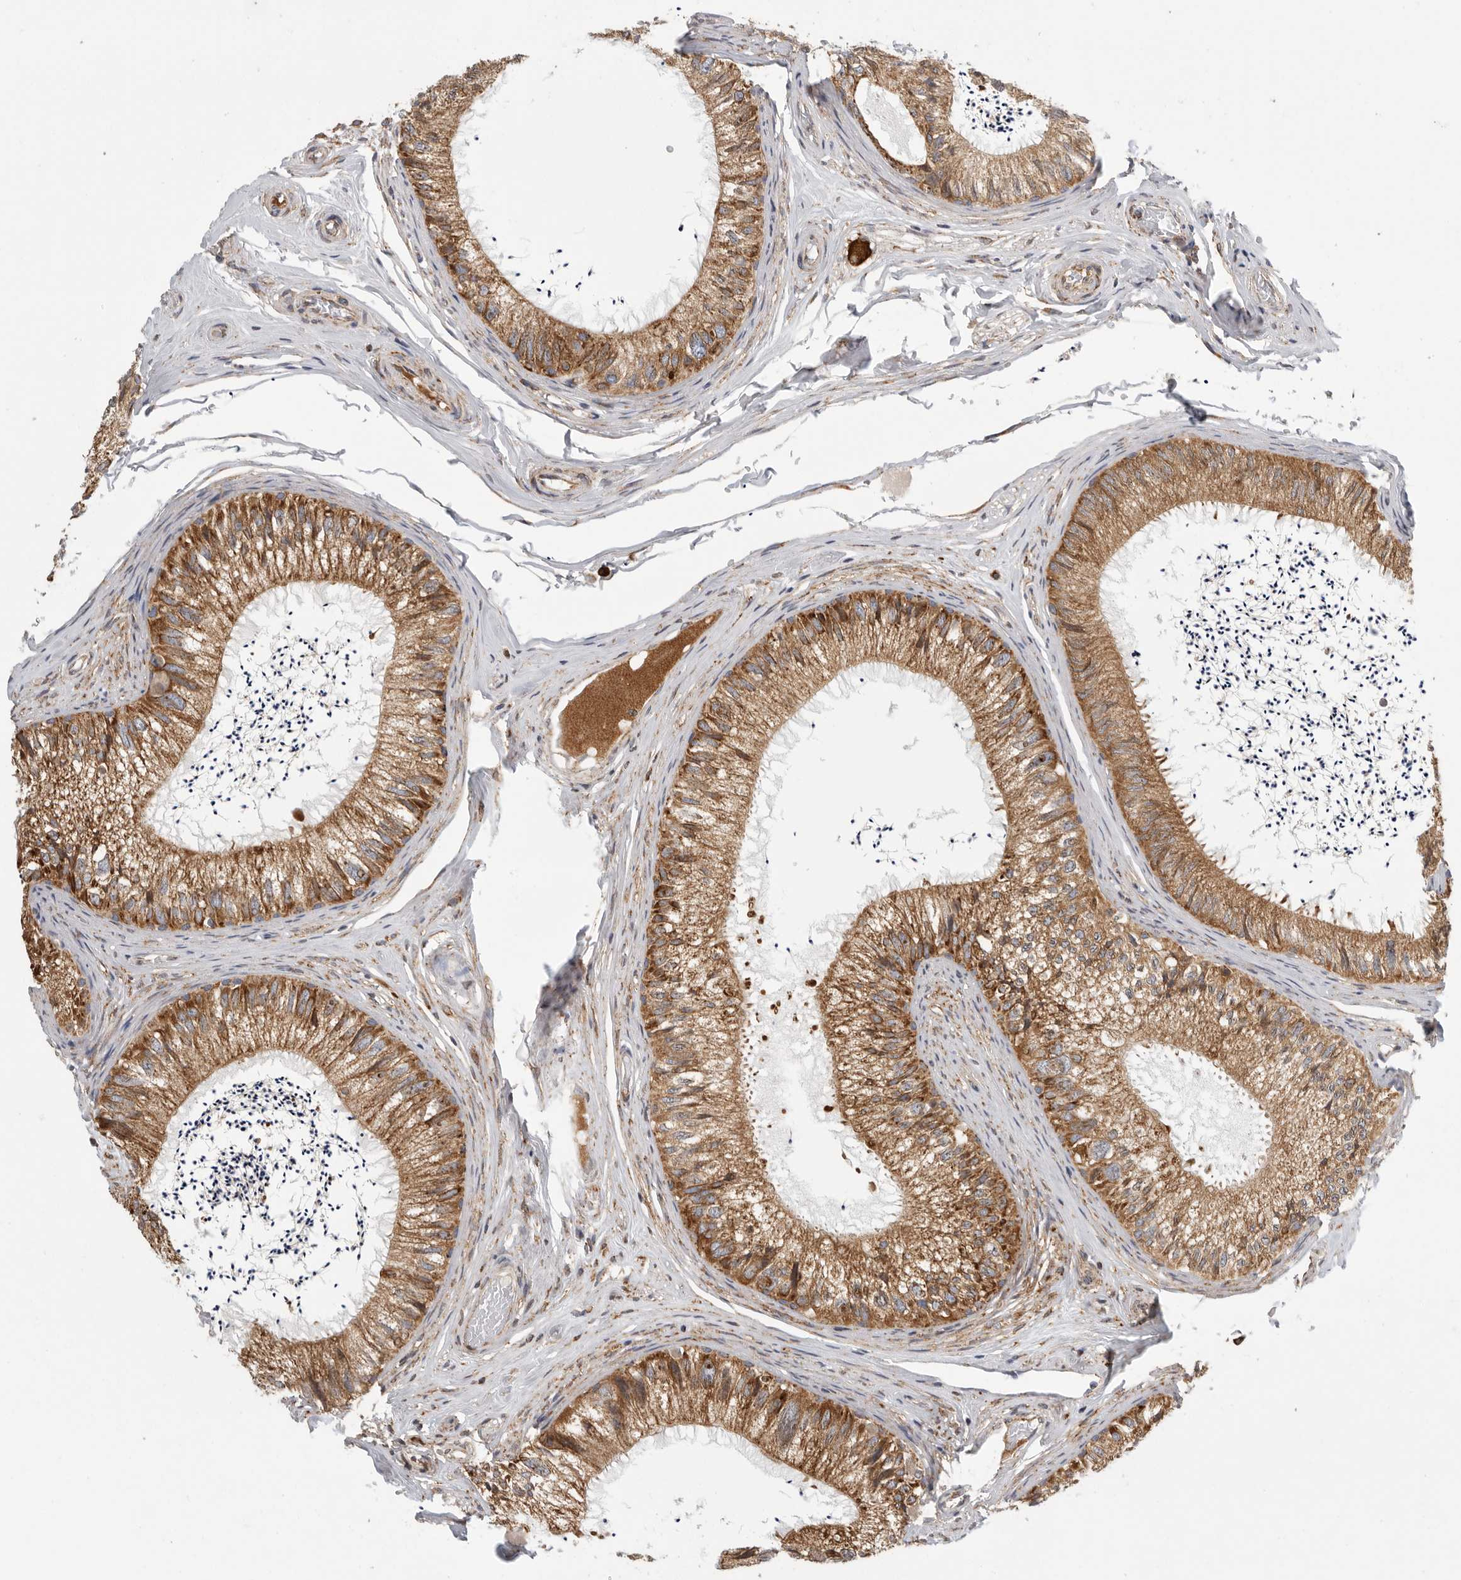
{"staining": {"intensity": "moderate", "quantity": ">75%", "location": "cytoplasmic/membranous"}, "tissue": "epididymis", "cell_type": "Glandular cells", "image_type": "normal", "snomed": [{"axis": "morphology", "description": "Normal tissue, NOS"}, {"axis": "topography", "description": "Epididymis"}], "caption": "Protein expression analysis of unremarkable human epididymis reveals moderate cytoplasmic/membranous positivity in about >75% of glandular cells. The staining was performed using DAB (3,3'-diaminobenzidine), with brown indicating positive protein expression. Nuclei are stained blue with hematoxylin.", "gene": "FKBP8", "patient": {"sex": "male", "age": 79}}